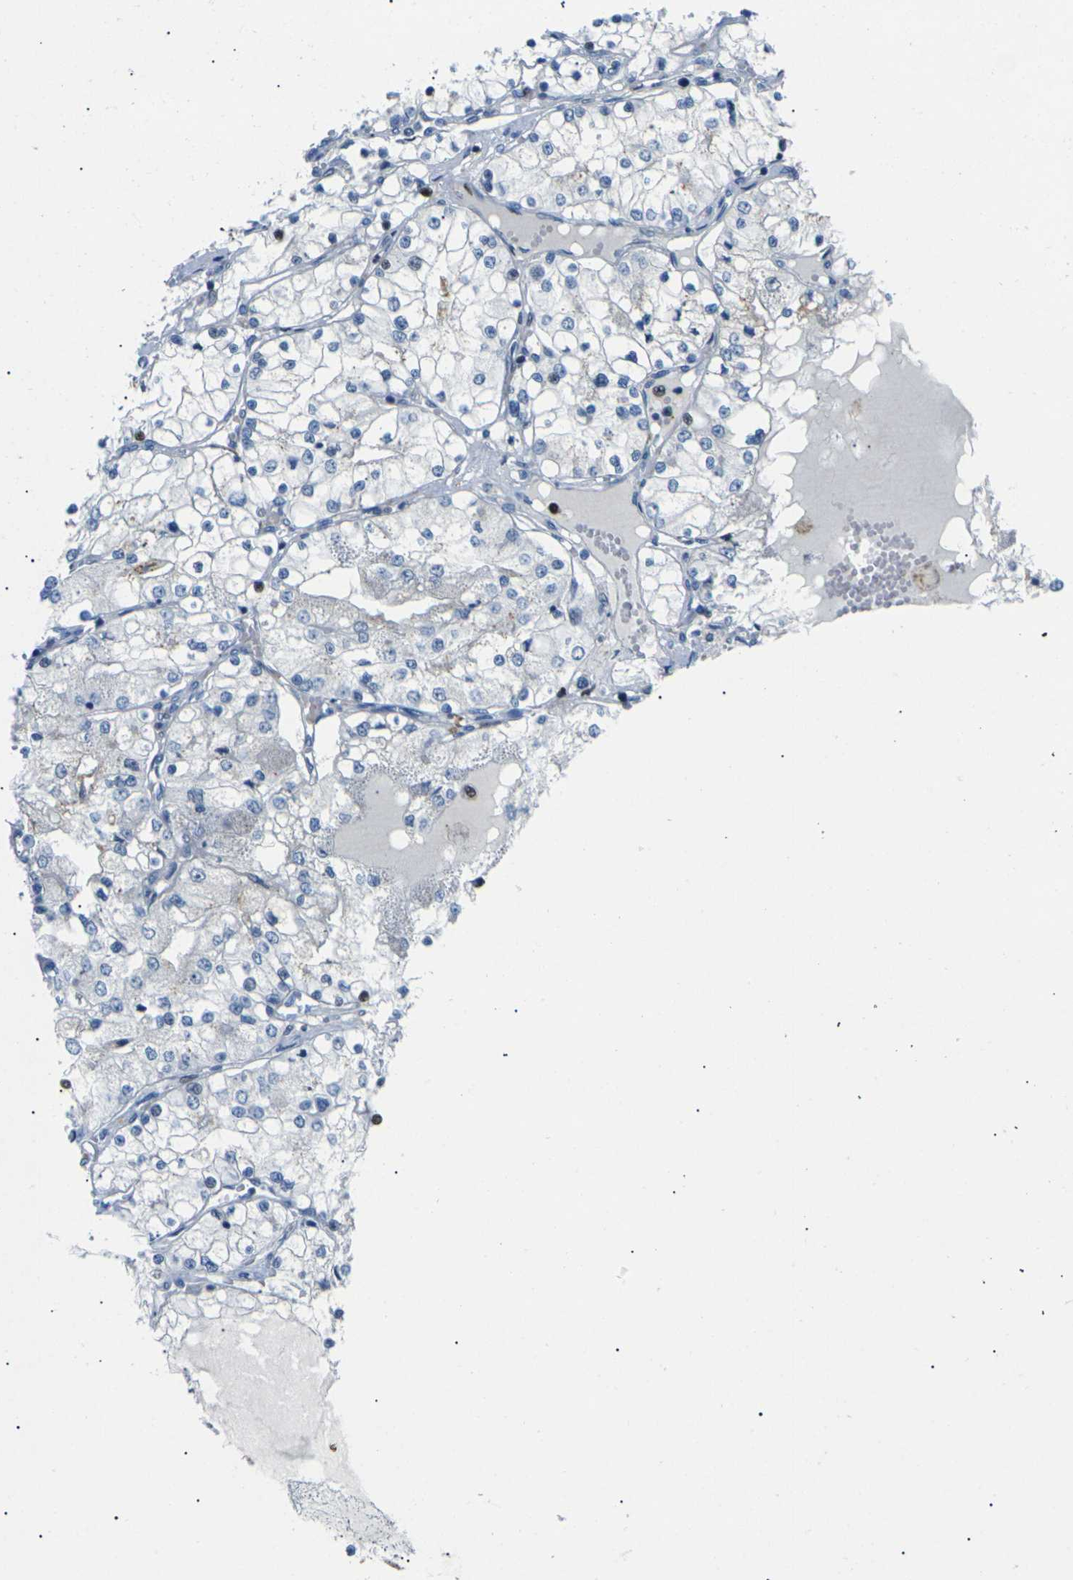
{"staining": {"intensity": "strong", "quantity": "<25%", "location": "nuclear"}, "tissue": "renal cancer", "cell_type": "Tumor cells", "image_type": "cancer", "snomed": [{"axis": "morphology", "description": "Adenocarcinoma, NOS"}, {"axis": "topography", "description": "Kidney"}], "caption": "Strong nuclear expression for a protein is present in about <25% of tumor cells of renal cancer (adenocarcinoma) using immunohistochemistry (IHC).", "gene": "RPS6KA3", "patient": {"sex": "male", "age": 68}}